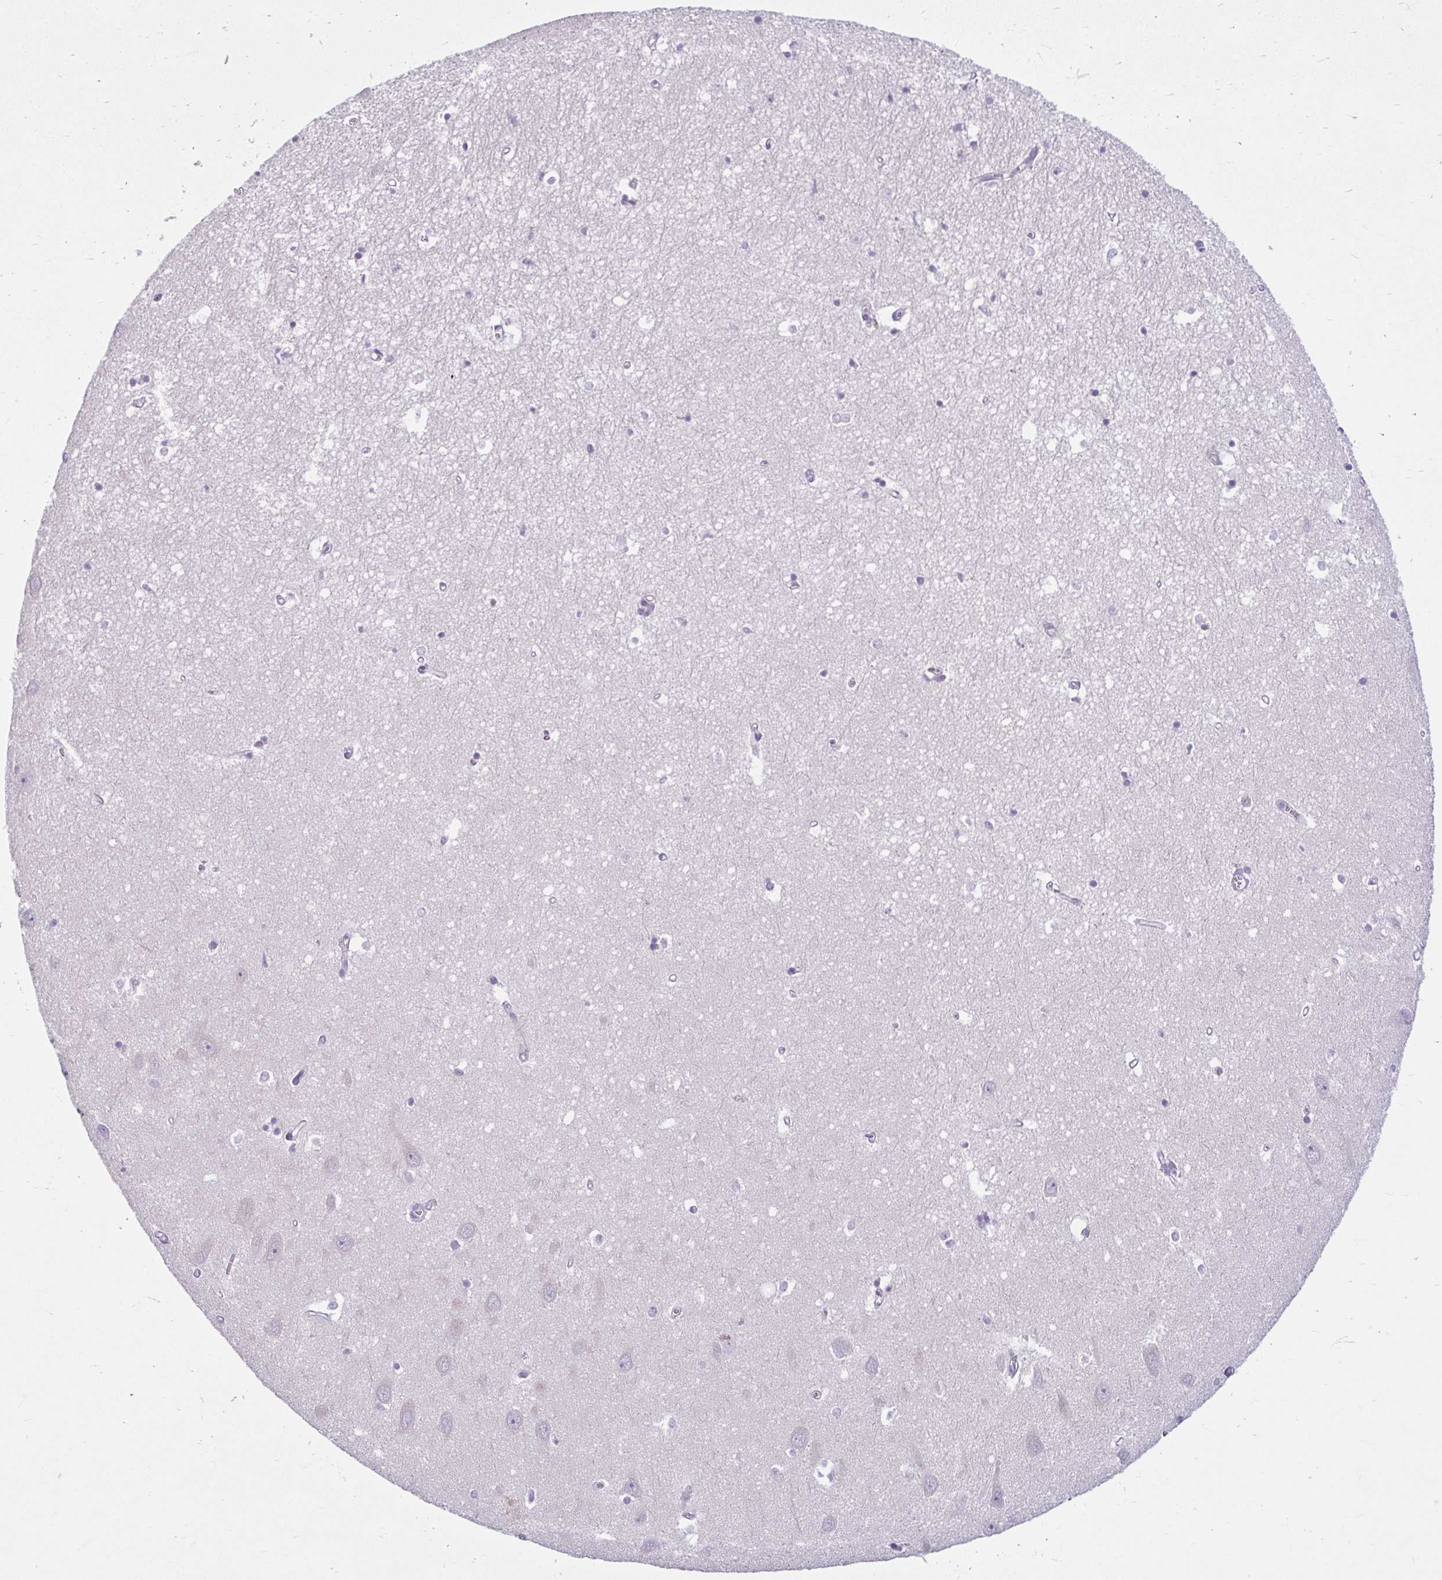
{"staining": {"intensity": "negative", "quantity": "none", "location": "none"}, "tissue": "hippocampus", "cell_type": "Glial cells", "image_type": "normal", "snomed": [{"axis": "morphology", "description": "Normal tissue, NOS"}, {"axis": "topography", "description": "Hippocampus"}], "caption": "Hippocampus was stained to show a protein in brown. There is no significant positivity in glial cells. Nuclei are stained in blue.", "gene": "FAM153A", "patient": {"sex": "female", "age": 64}}